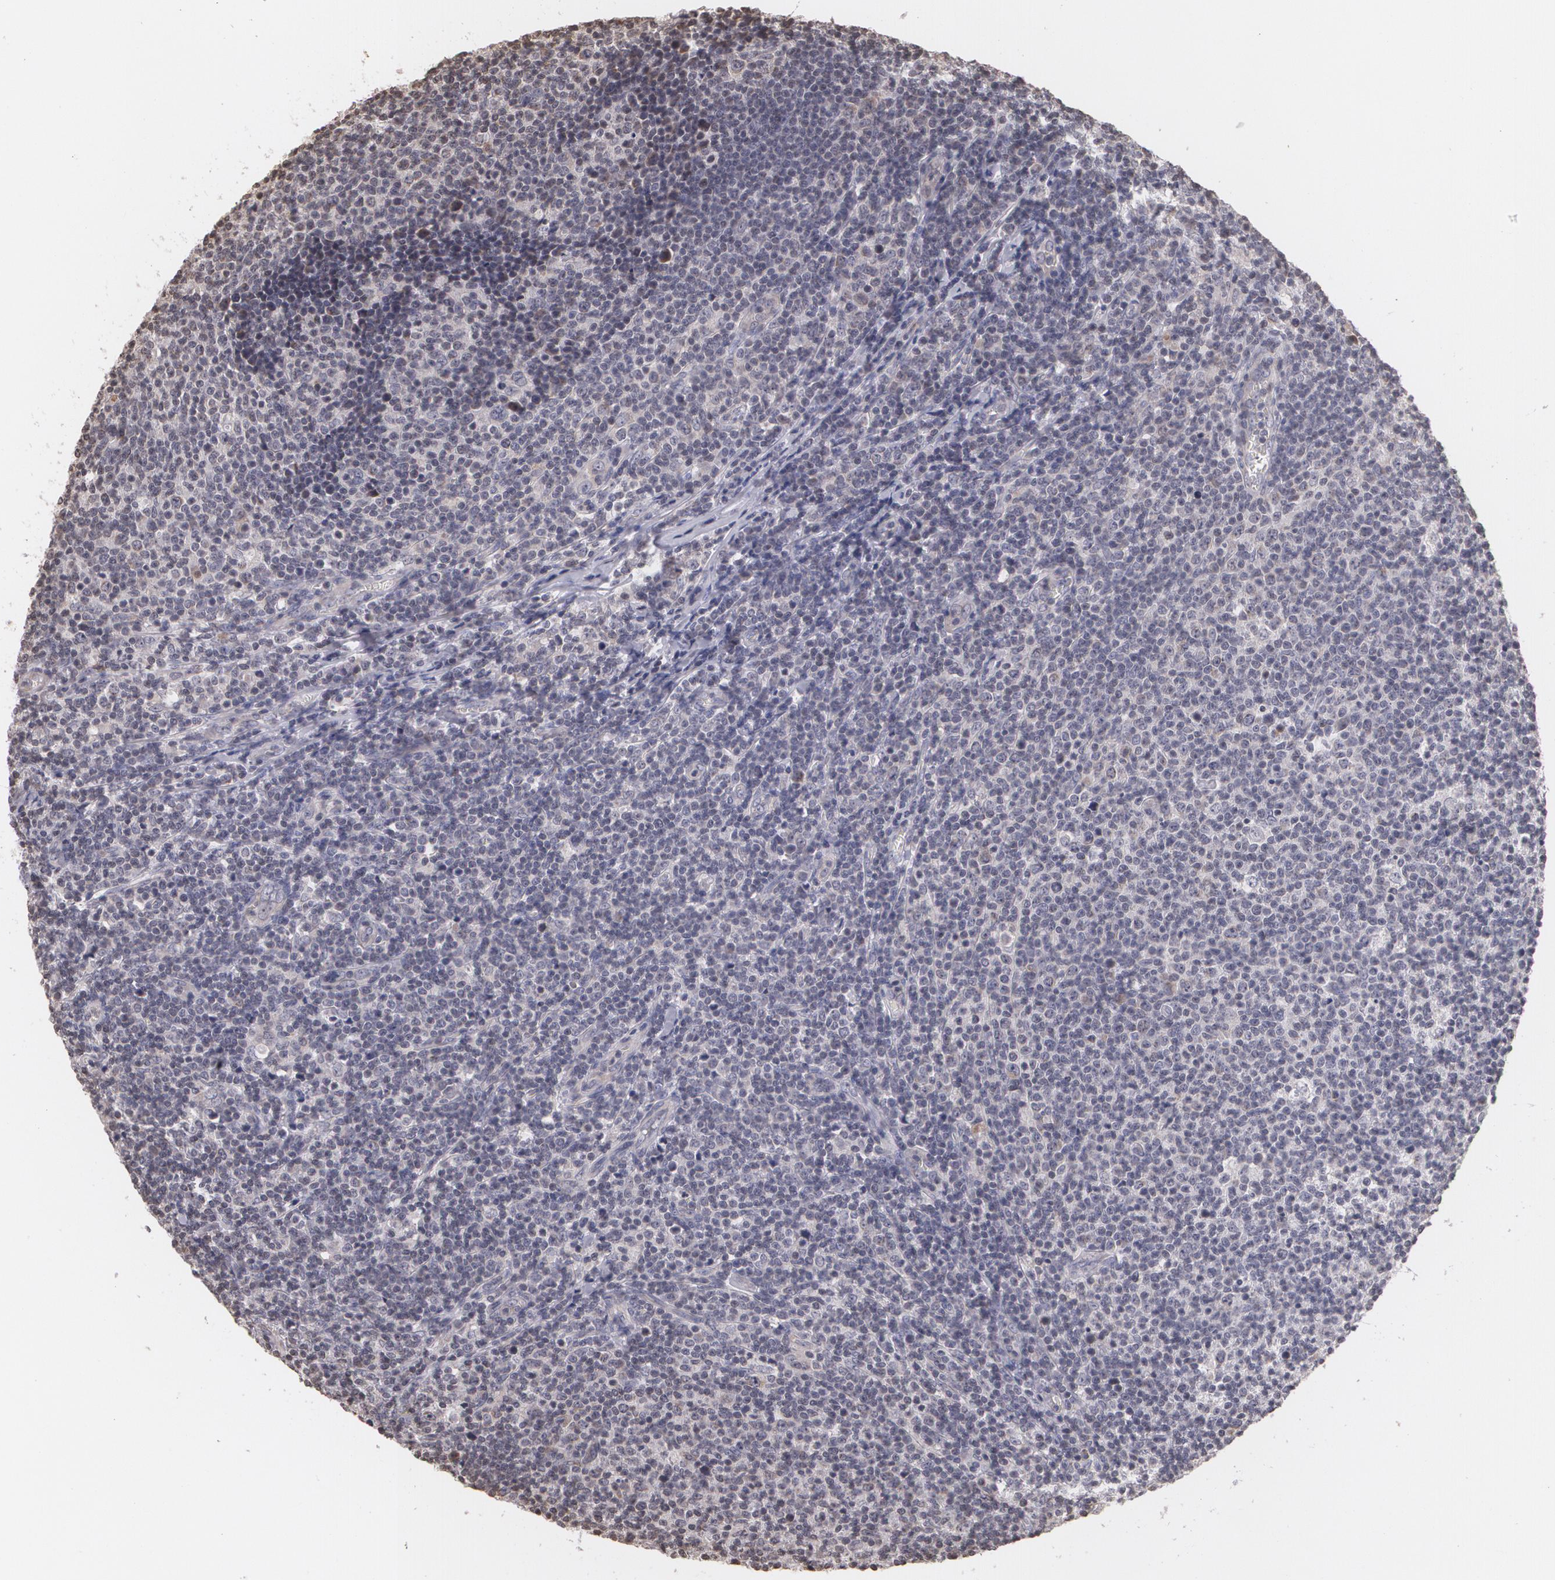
{"staining": {"intensity": "negative", "quantity": "none", "location": "none"}, "tissue": "lymphoma", "cell_type": "Tumor cells", "image_type": "cancer", "snomed": [{"axis": "morphology", "description": "Malignant lymphoma, non-Hodgkin's type, Low grade"}, {"axis": "topography", "description": "Lymph node"}], "caption": "There is no significant positivity in tumor cells of lymphoma.", "gene": "THRB", "patient": {"sex": "male", "age": 74}}